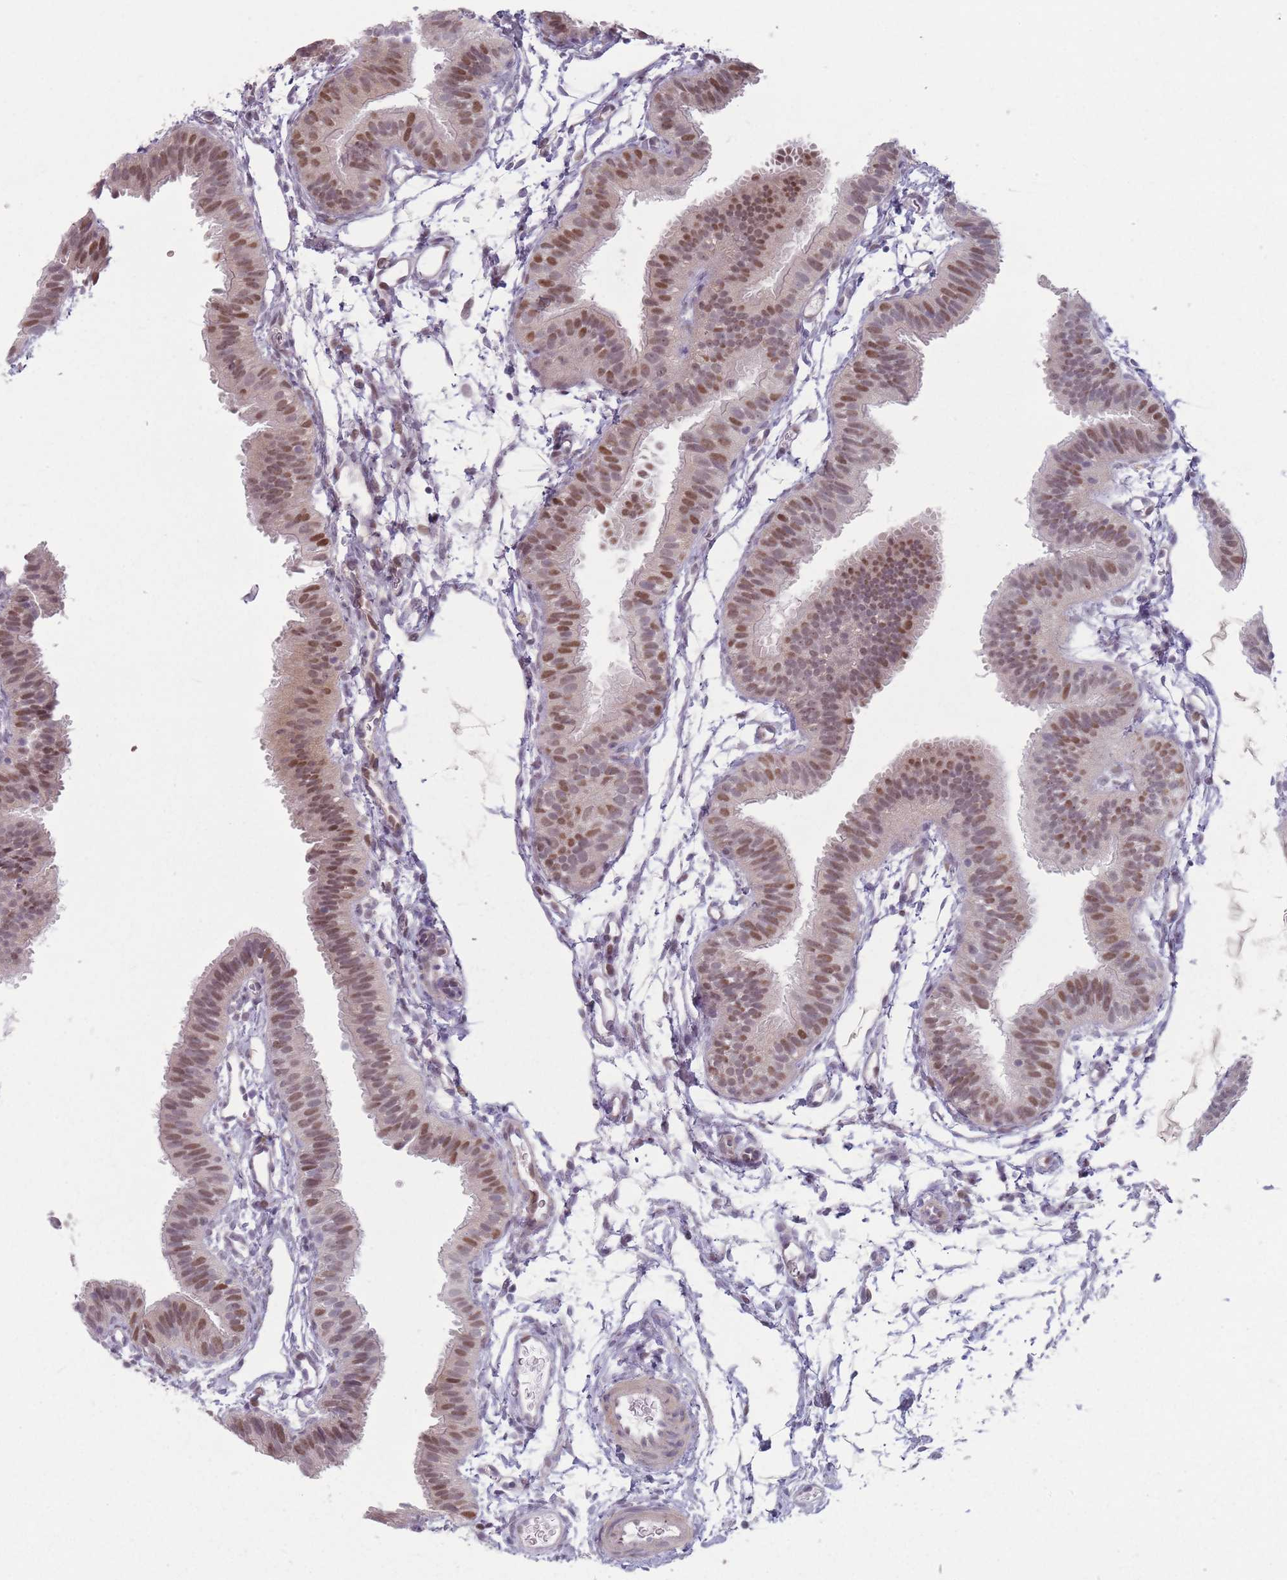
{"staining": {"intensity": "moderate", "quantity": ">75%", "location": "nuclear"}, "tissue": "fallopian tube", "cell_type": "Glandular cells", "image_type": "normal", "snomed": [{"axis": "morphology", "description": "Normal tissue, NOS"}, {"axis": "topography", "description": "Fallopian tube"}], "caption": "Moderate nuclear positivity for a protein is identified in about >75% of glandular cells of unremarkable fallopian tube using immunohistochemistry.", "gene": "SH3BGRL2", "patient": {"sex": "female", "age": 35}}